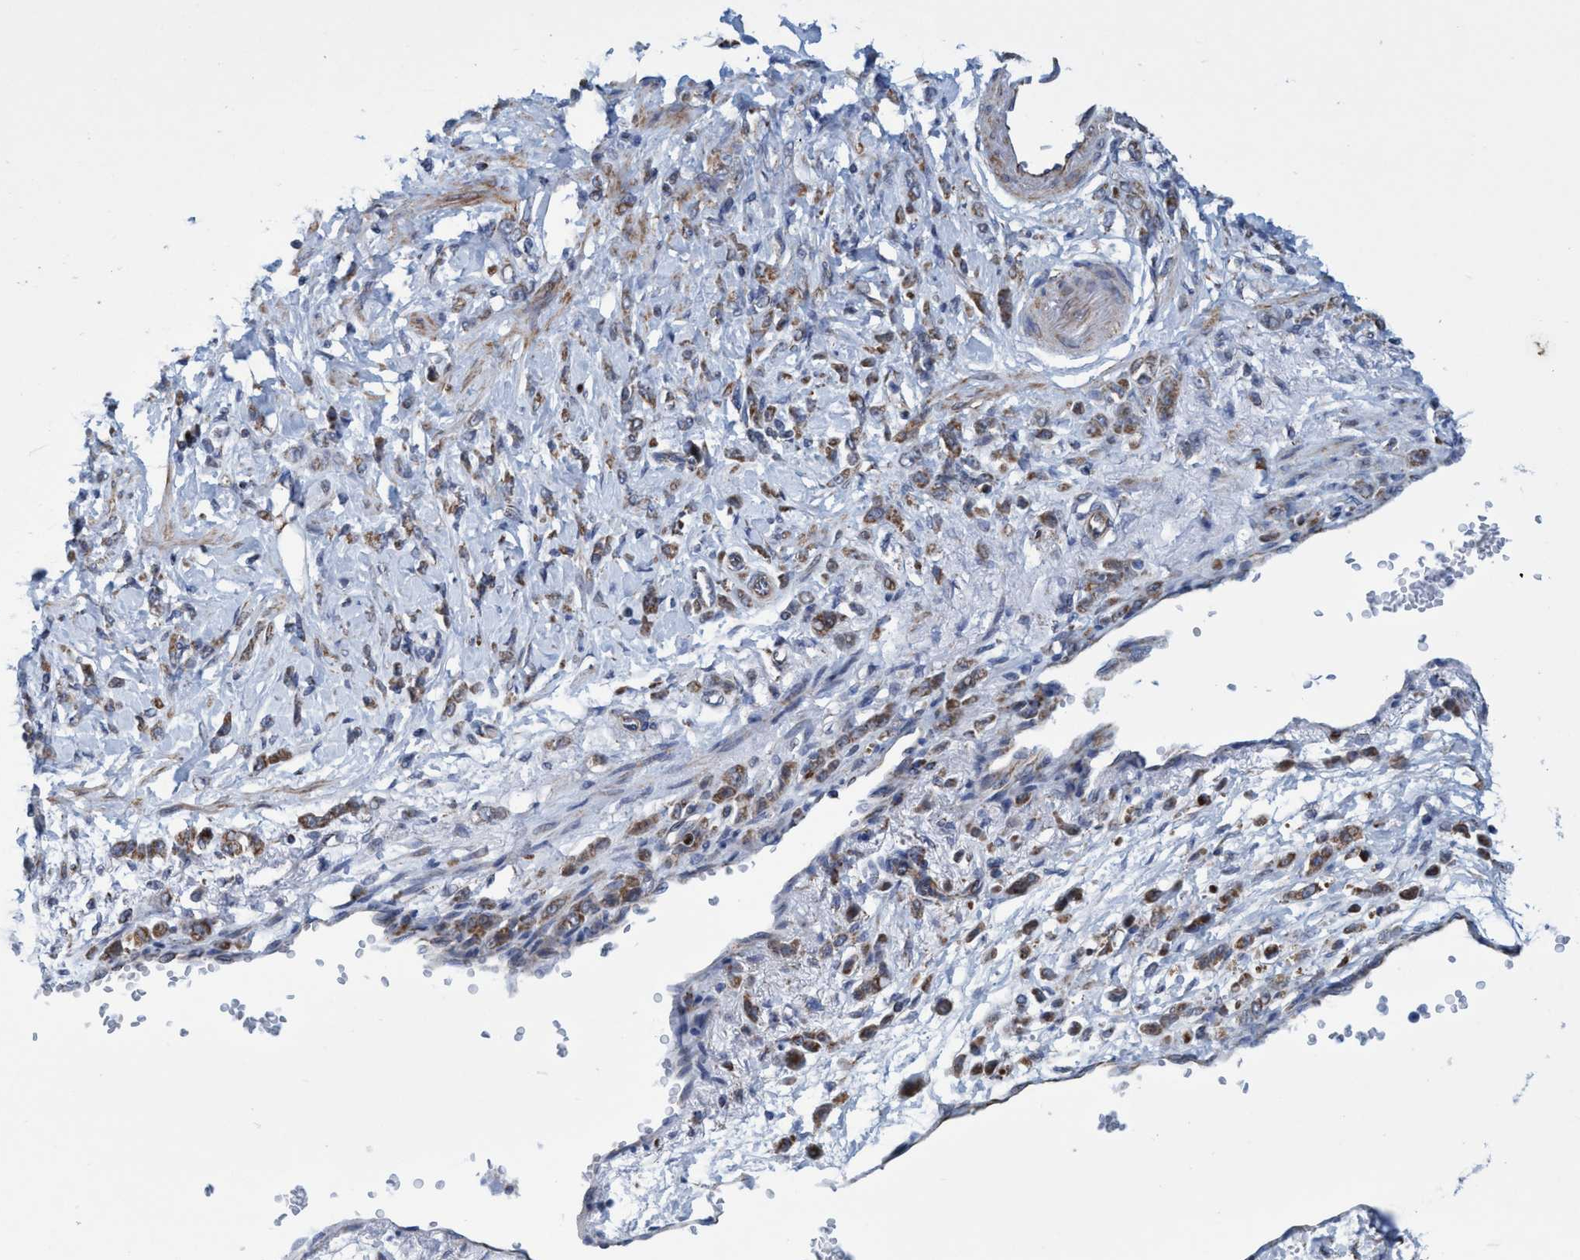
{"staining": {"intensity": "moderate", "quantity": ">75%", "location": "cytoplasmic/membranous"}, "tissue": "stomach cancer", "cell_type": "Tumor cells", "image_type": "cancer", "snomed": [{"axis": "morphology", "description": "Normal tissue, NOS"}, {"axis": "morphology", "description": "Adenocarcinoma, NOS"}, {"axis": "topography", "description": "Stomach"}], "caption": "The micrograph displays a brown stain indicating the presence of a protein in the cytoplasmic/membranous of tumor cells in adenocarcinoma (stomach).", "gene": "POLR1F", "patient": {"sex": "male", "age": 82}}